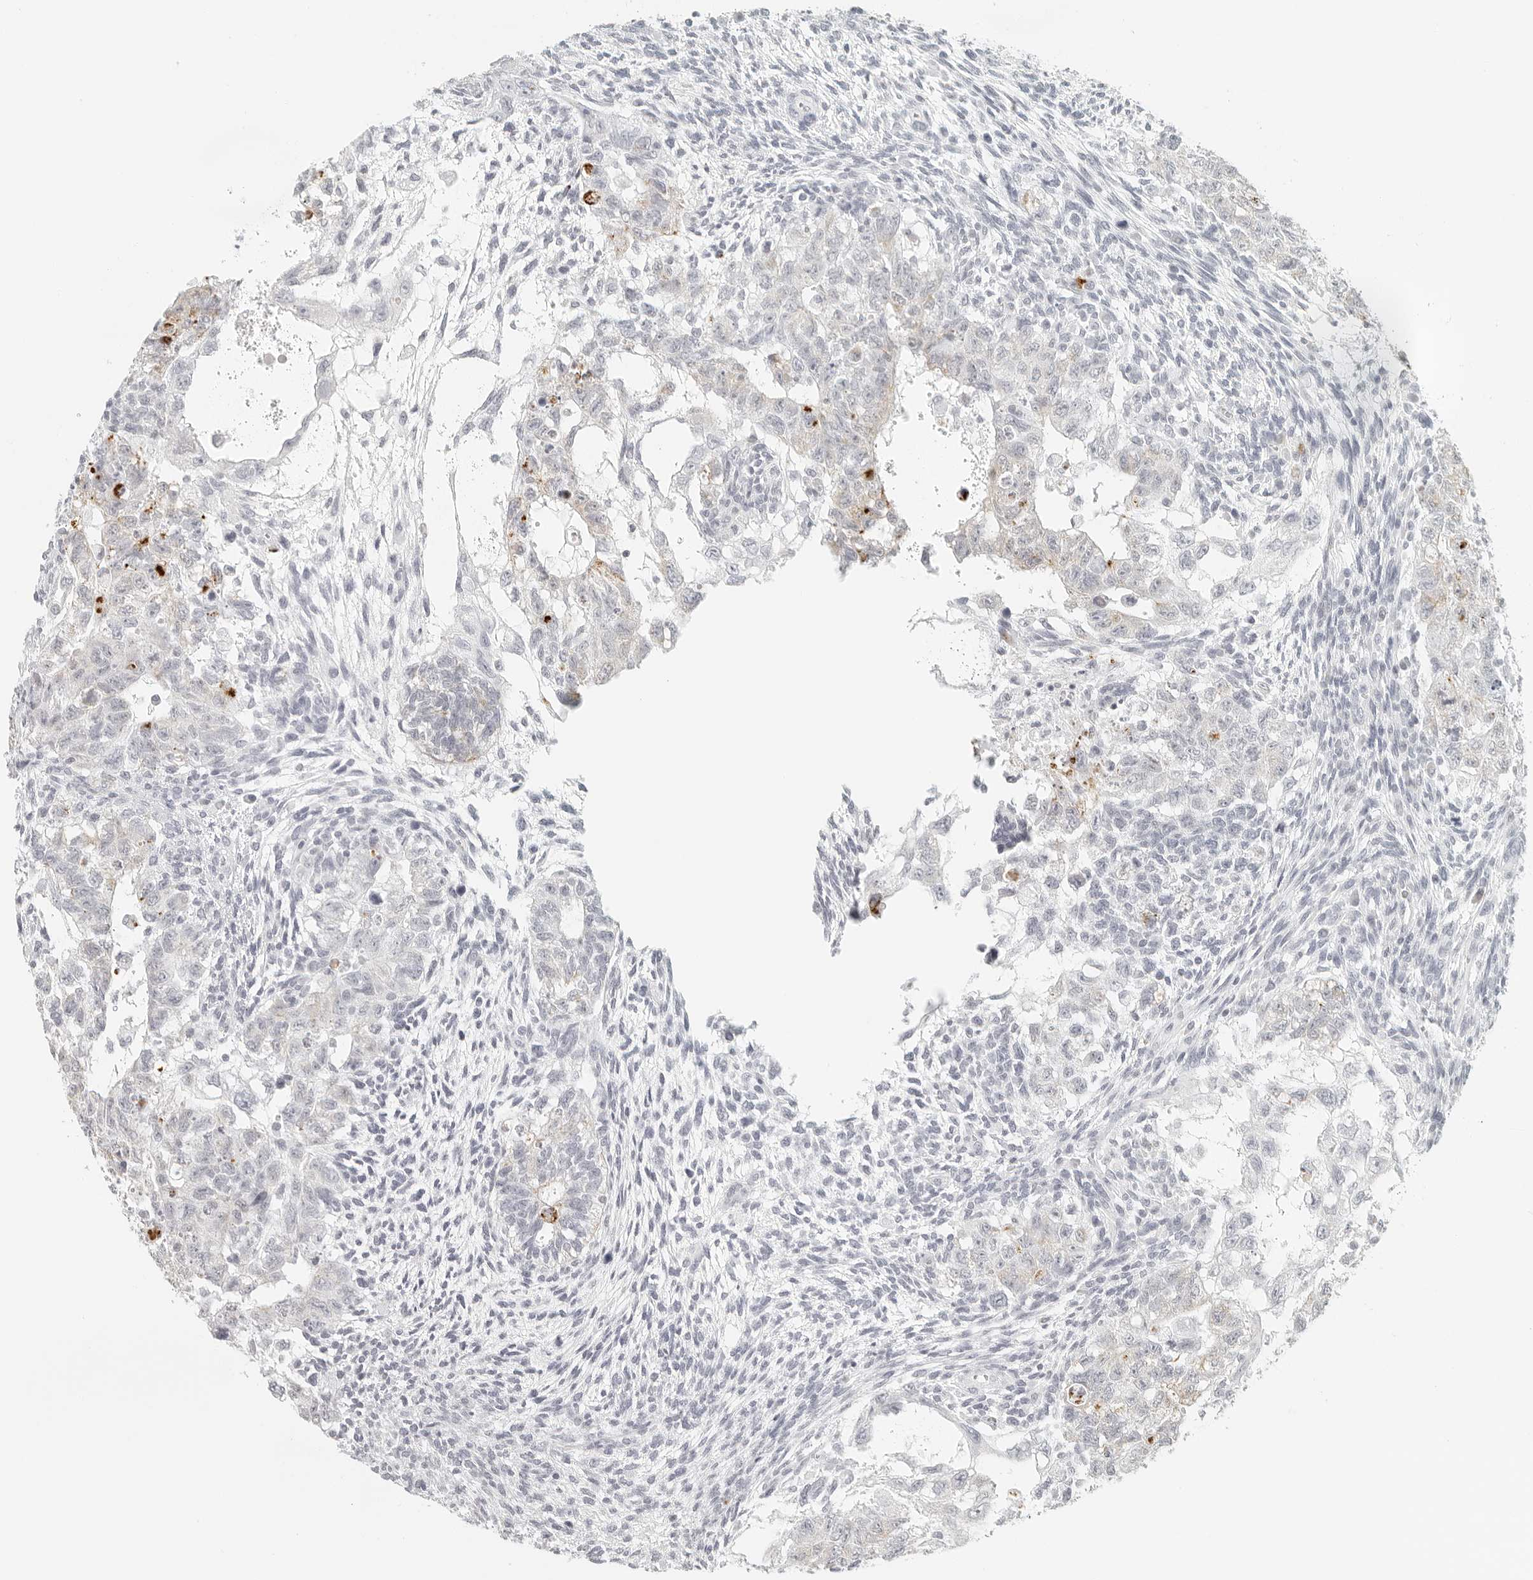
{"staining": {"intensity": "weak", "quantity": "<25%", "location": "cytoplasmic/membranous"}, "tissue": "testis cancer", "cell_type": "Tumor cells", "image_type": "cancer", "snomed": [{"axis": "morphology", "description": "Carcinoma, Embryonal, NOS"}, {"axis": "topography", "description": "Testis"}], "caption": "Protein analysis of testis embryonal carcinoma displays no significant expression in tumor cells. (DAB (3,3'-diaminobenzidine) IHC visualized using brightfield microscopy, high magnification).", "gene": "RPS6KC1", "patient": {"sex": "male", "age": 37}}